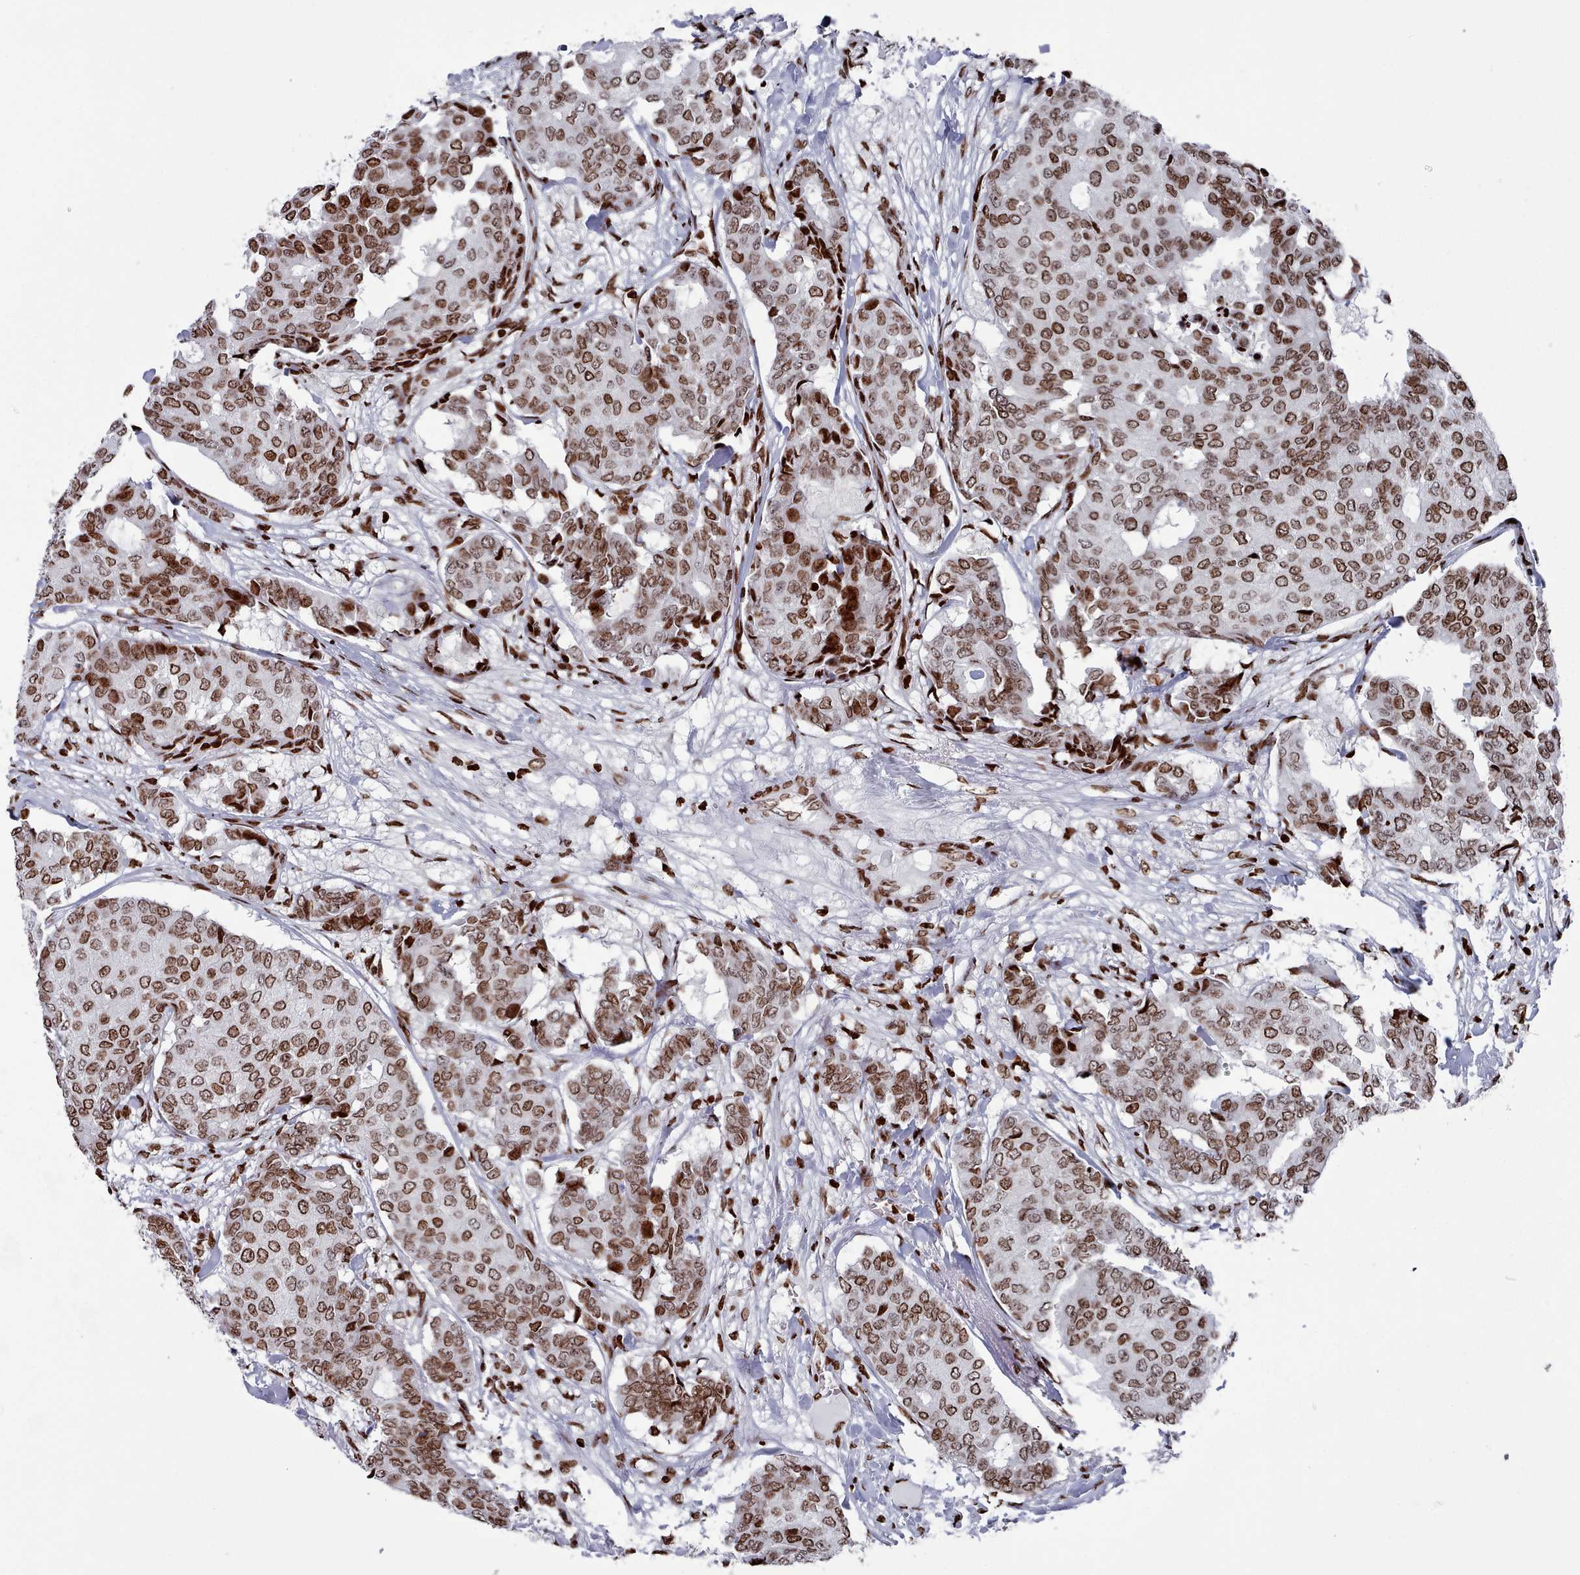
{"staining": {"intensity": "moderate", "quantity": ">75%", "location": "nuclear"}, "tissue": "breast cancer", "cell_type": "Tumor cells", "image_type": "cancer", "snomed": [{"axis": "morphology", "description": "Duct carcinoma"}, {"axis": "topography", "description": "Breast"}], "caption": "DAB (3,3'-diaminobenzidine) immunohistochemical staining of human breast infiltrating ductal carcinoma reveals moderate nuclear protein positivity in approximately >75% of tumor cells. Immunohistochemistry (ihc) stains the protein of interest in brown and the nuclei are stained blue.", "gene": "PCDHB12", "patient": {"sex": "female", "age": 75}}